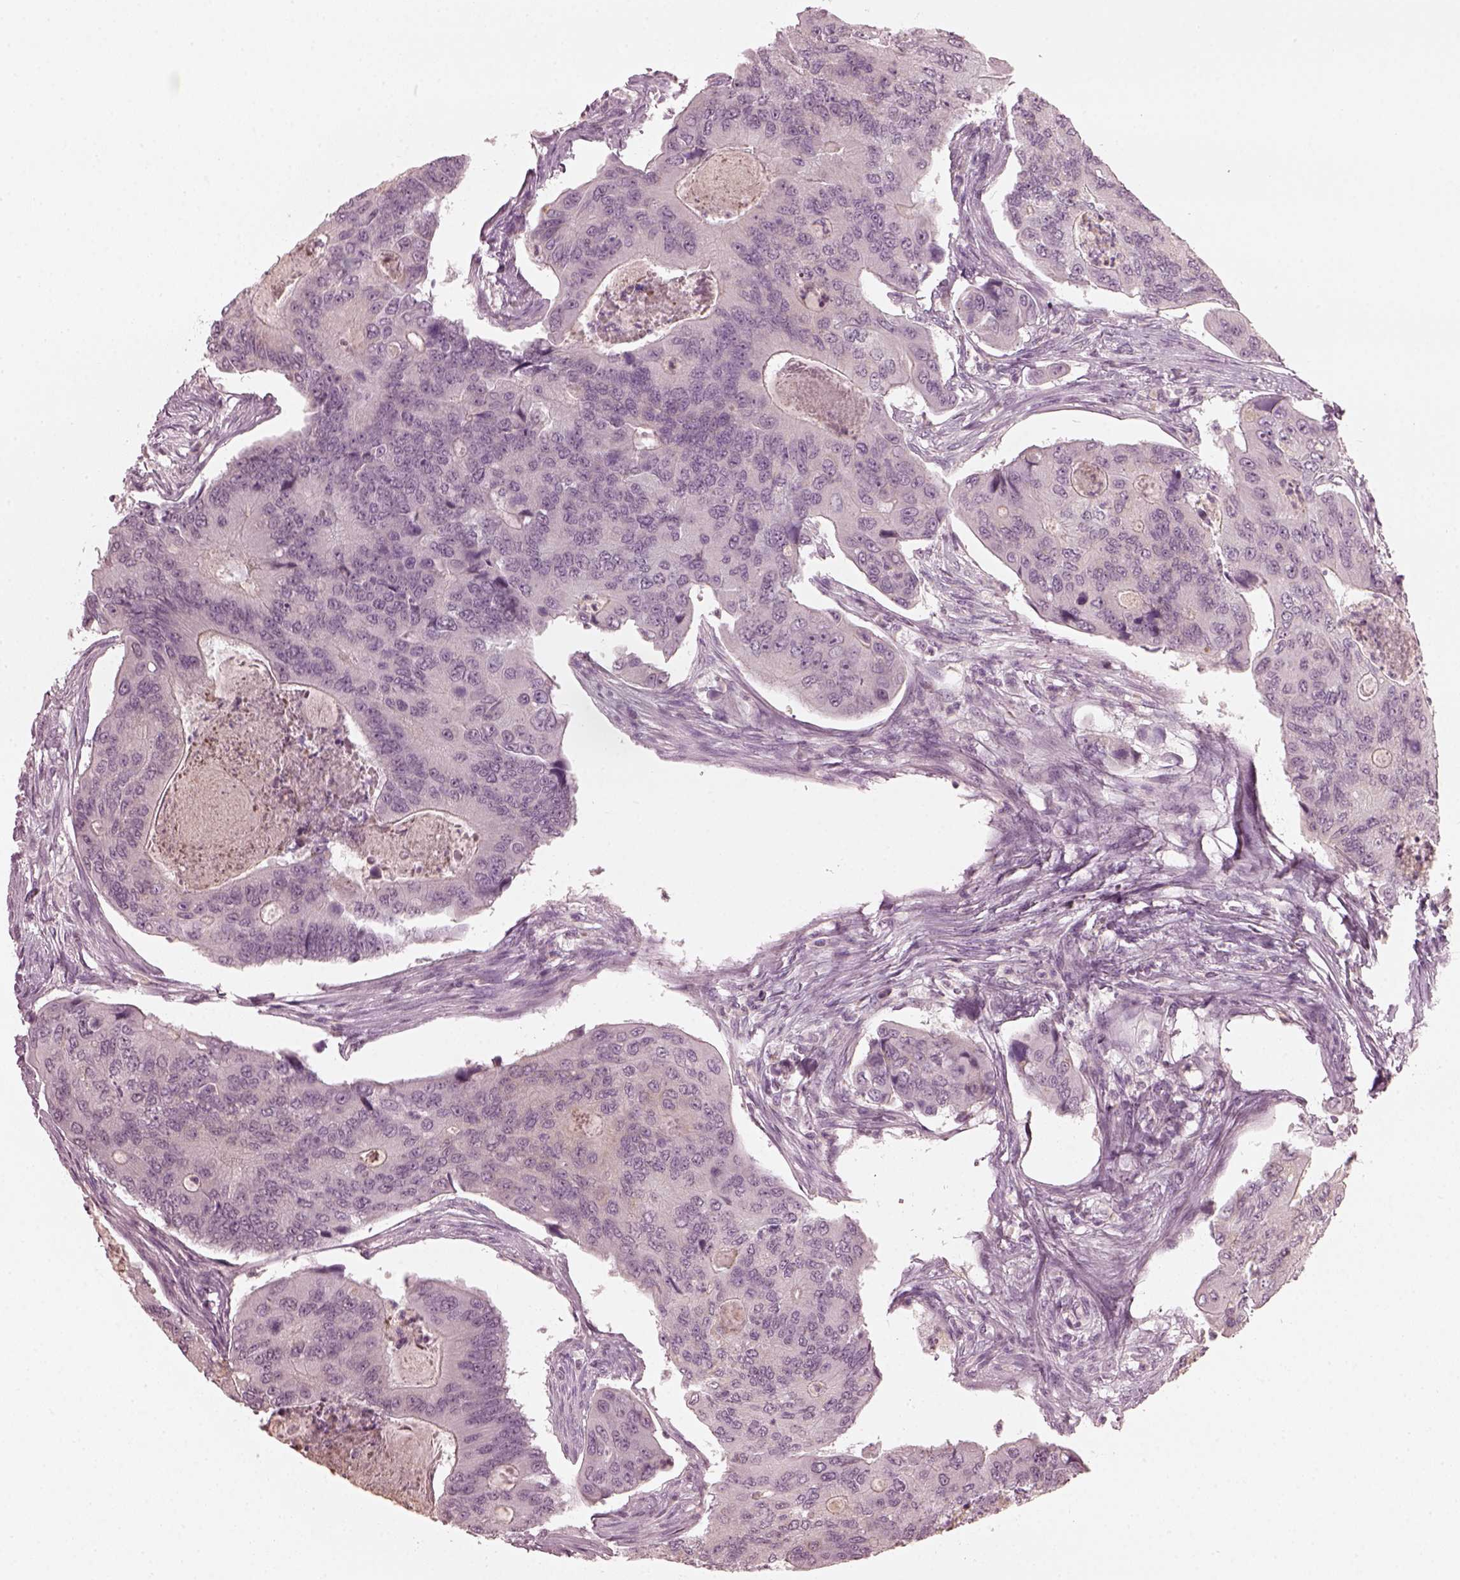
{"staining": {"intensity": "negative", "quantity": "none", "location": "none"}, "tissue": "colorectal cancer", "cell_type": "Tumor cells", "image_type": "cancer", "snomed": [{"axis": "morphology", "description": "Adenocarcinoma, NOS"}, {"axis": "topography", "description": "Colon"}], "caption": "A high-resolution image shows immunohistochemistry (IHC) staining of colorectal adenocarcinoma, which exhibits no significant positivity in tumor cells.", "gene": "CCDC170", "patient": {"sex": "female", "age": 67}}